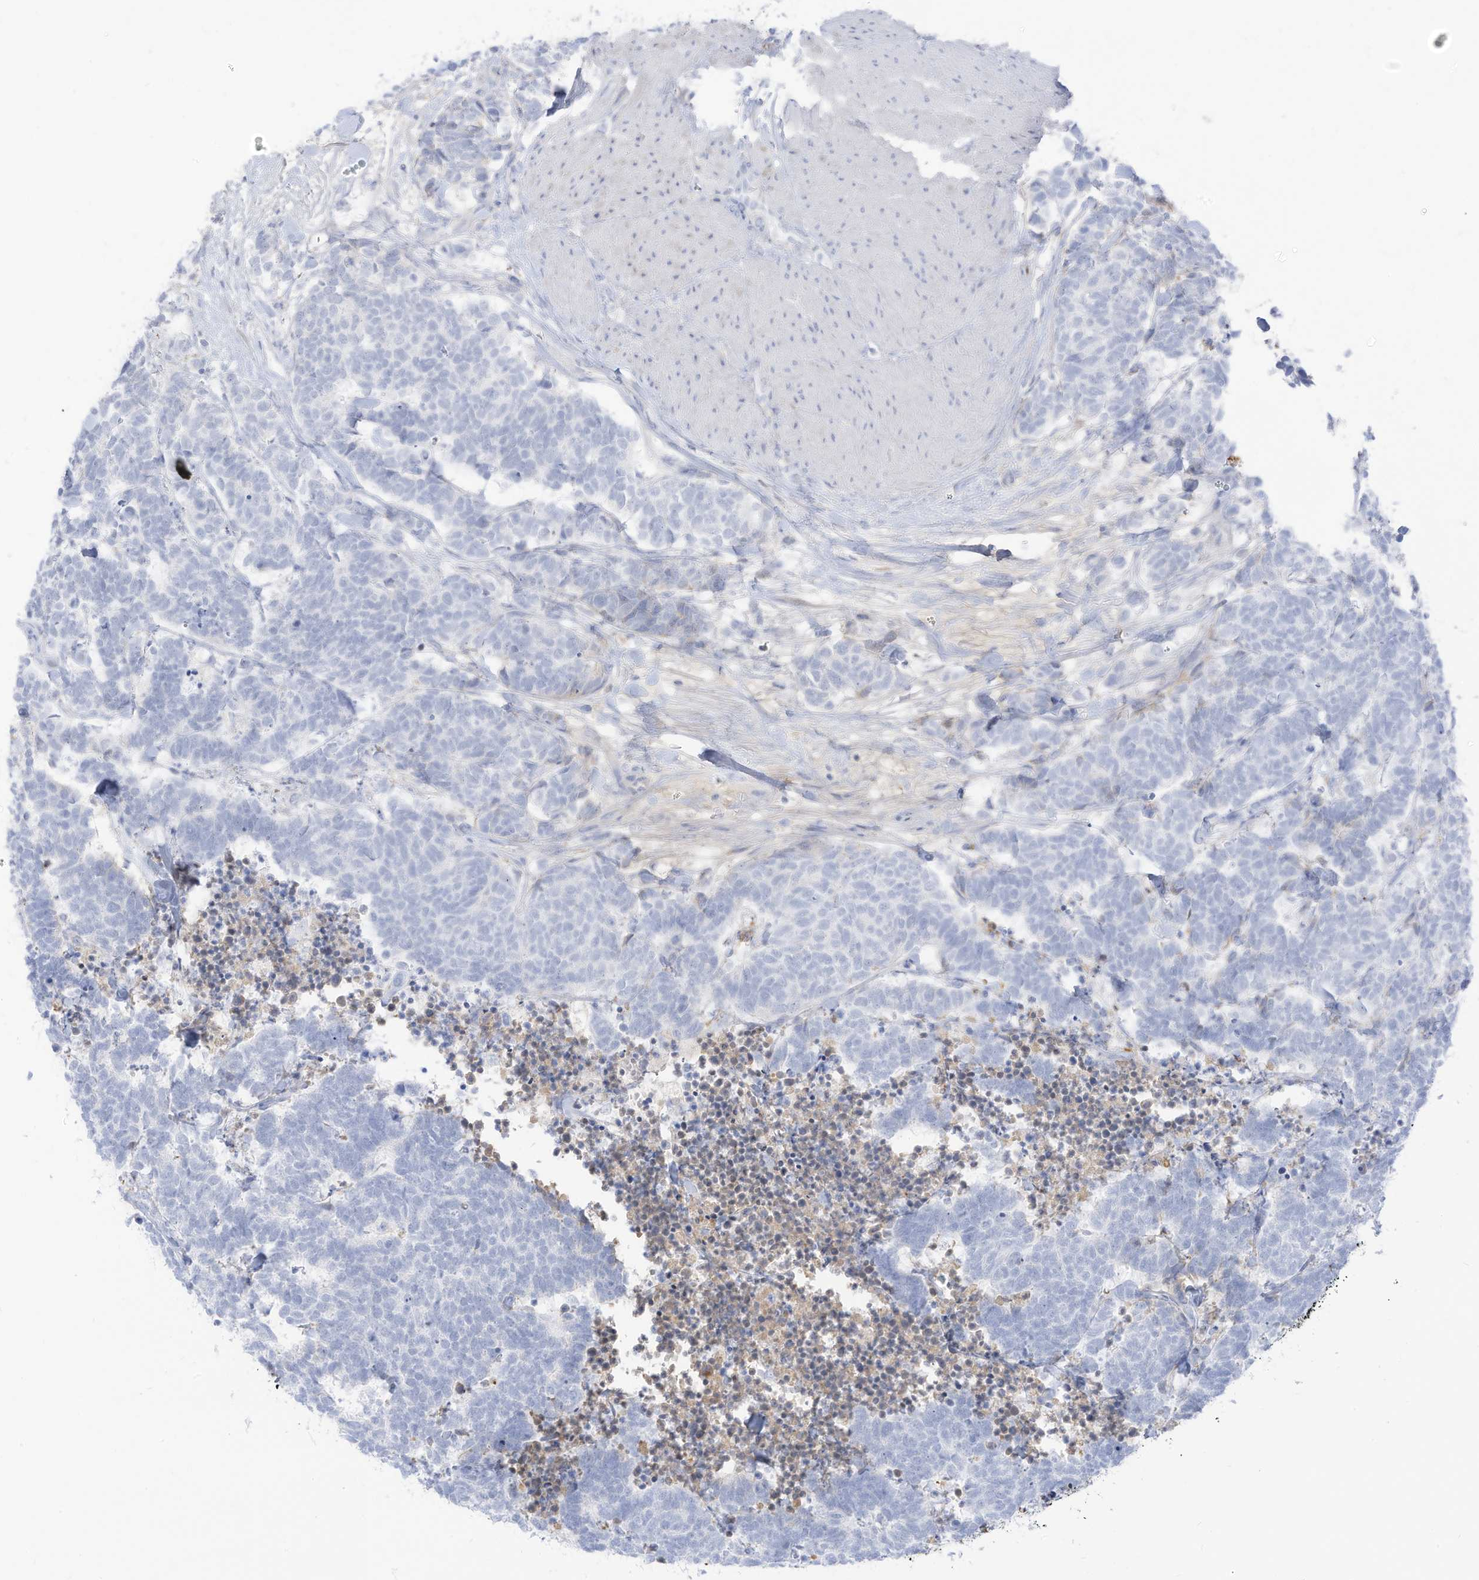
{"staining": {"intensity": "negative", "quantity": "none", "location": "none"}, "tissue": "carcinoid", "cell_type": "Tumor cells", "image_type": "cancer", "snomed": [{"axis": "morphology", "description": "Carcinoma, NOS"}, {"axis": "morphology", "description": "Carcinoid, malignant, NOS"}, {"axis": "topography", "description": "Urinary bladder"}], "caption": "Tumor cells show no significant expression in carcinoid.", "gene": "HSD17B13", "patient": {"sex": "male", "age": 57}}